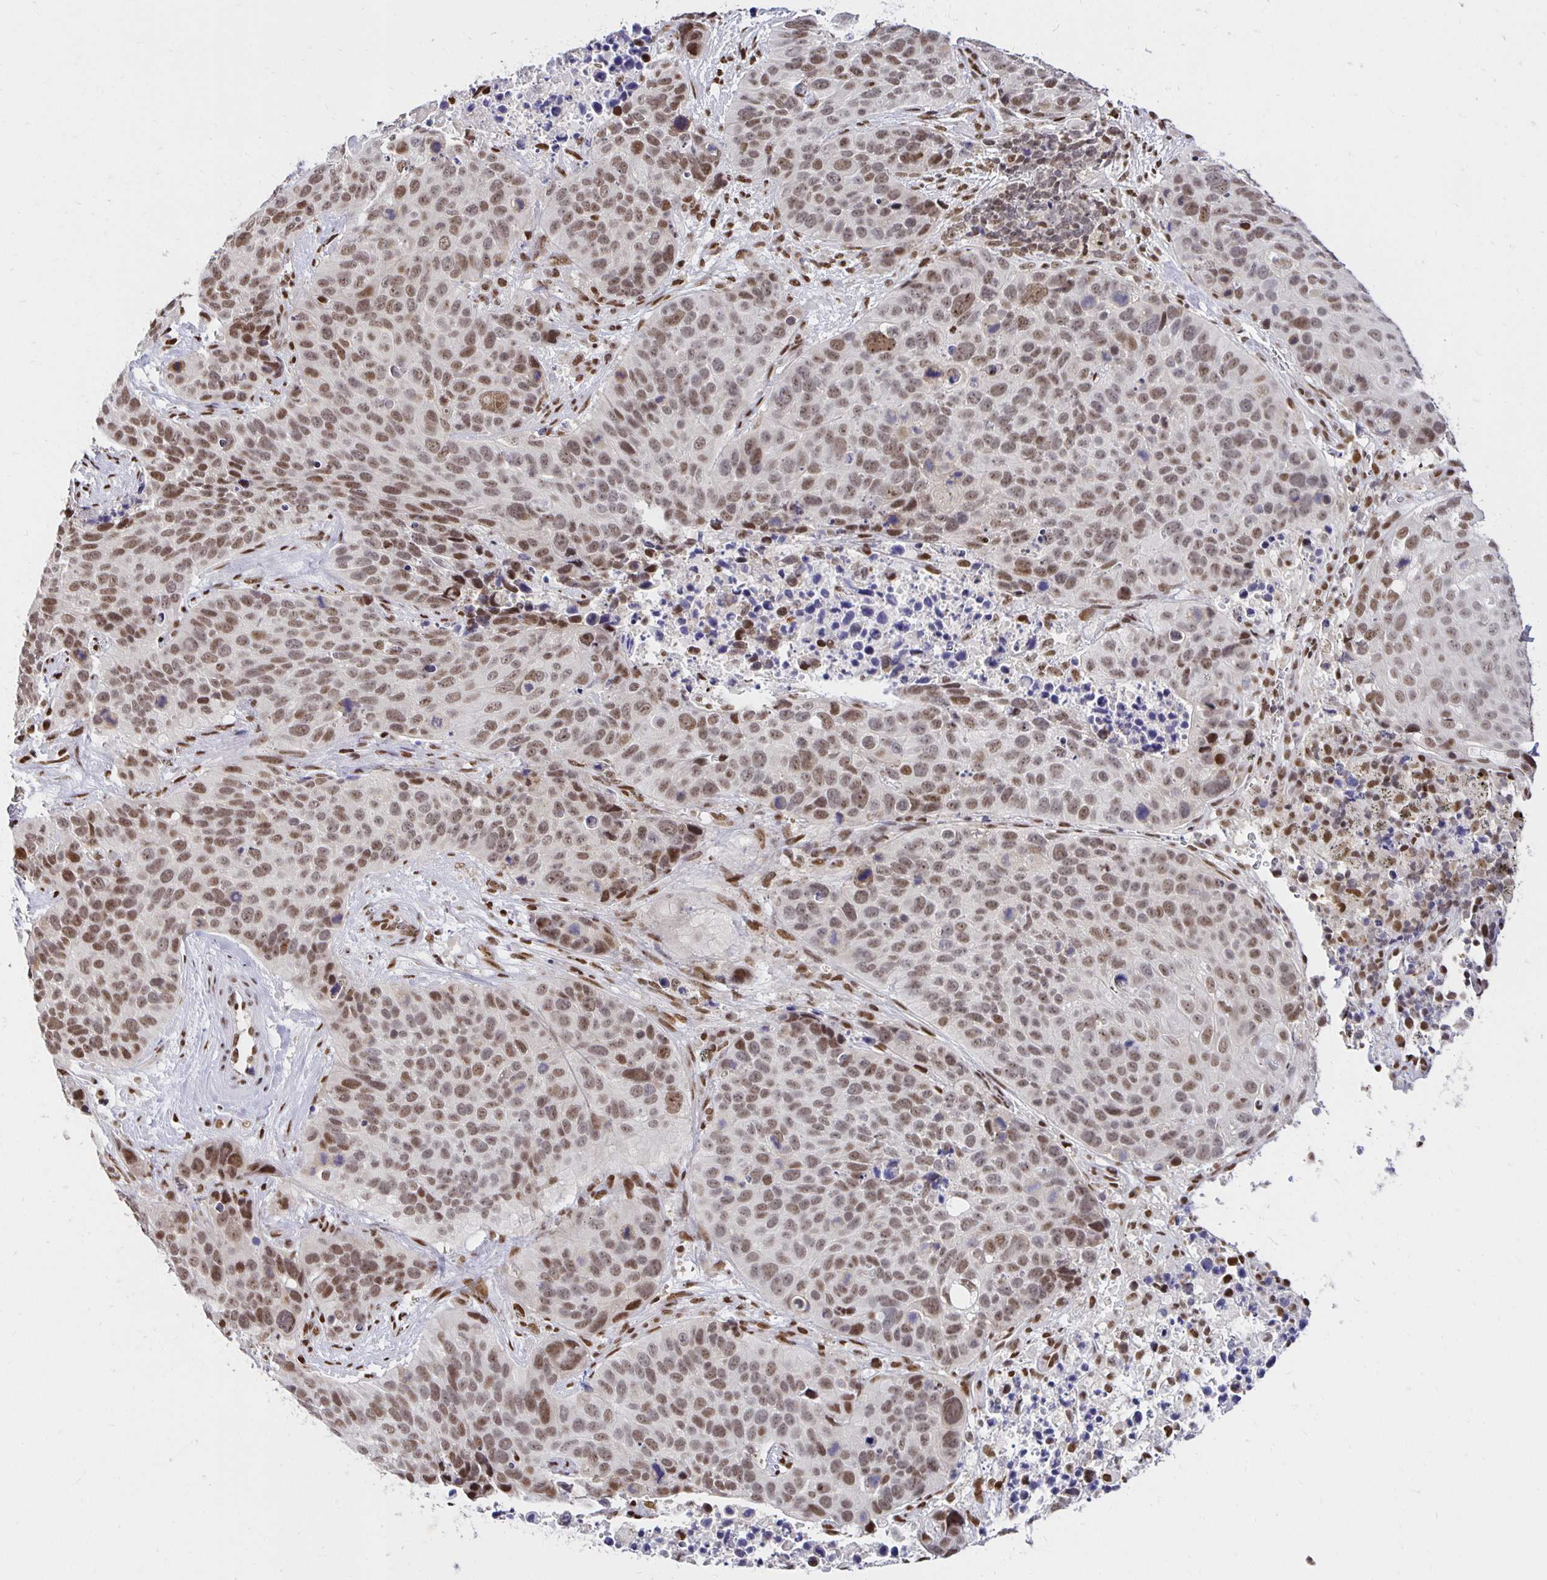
{"staining": {"intensity": "moderate", "quantity": ">75%", "location": "nuclear"}, "tissue": "lung cancer", "cell_type": "Tumor cells", "image_type": "cancer", "snomed": [{"axis": "morphology", "description": "Squamous cell carcinoma, NOS"}, {"axis": "topography", "description": "Lung"}], "caption": "This is an image of immunohistochemistry (IHC) staining of squamous cell carcinoma (lung), which shows moderate positivity in the nuclear of tumor cells.", "gene": "ZNF579", "patient": {"sex": "male", "age": 62}}